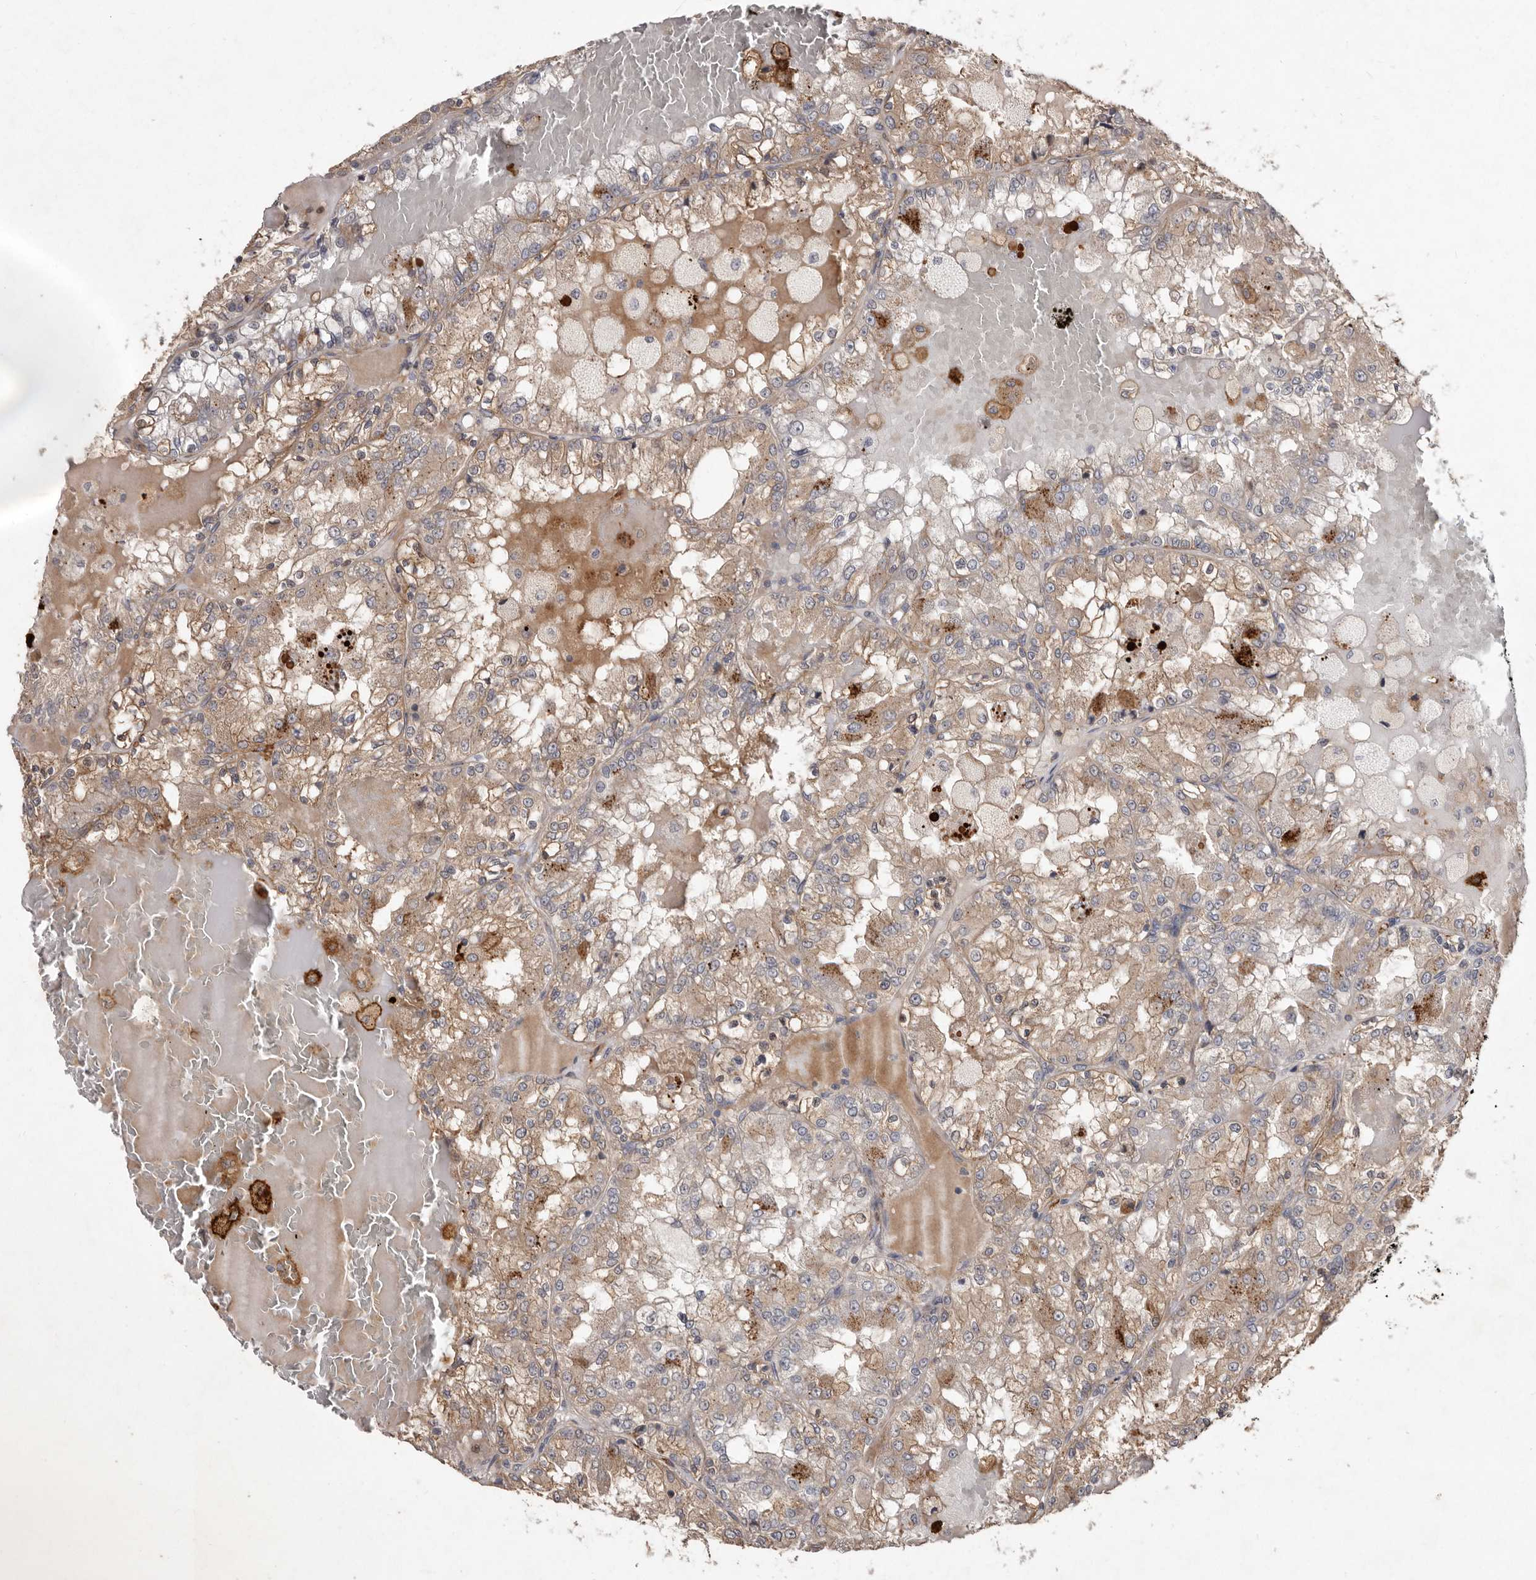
{"staining": {"intensity": "weak", "quantity": ">75%", "location": "cytoplasmic/membranous"}, "tissue": "renal cancer", "cell_type": "Tumor cells", "image_type": "cancer", "snomed": [{"axis": "morphology", "description": "Adenocarcinoma, NOS"}, {"axis": "topography", "description": "Kidney"}], "caption": "Renal cancer stained for a protein demonstrates weak cytoplasmic/membranous positivity in tumor cells.", "gene": "FLAD1", "patient": {"sex": "female", "age": 56}}